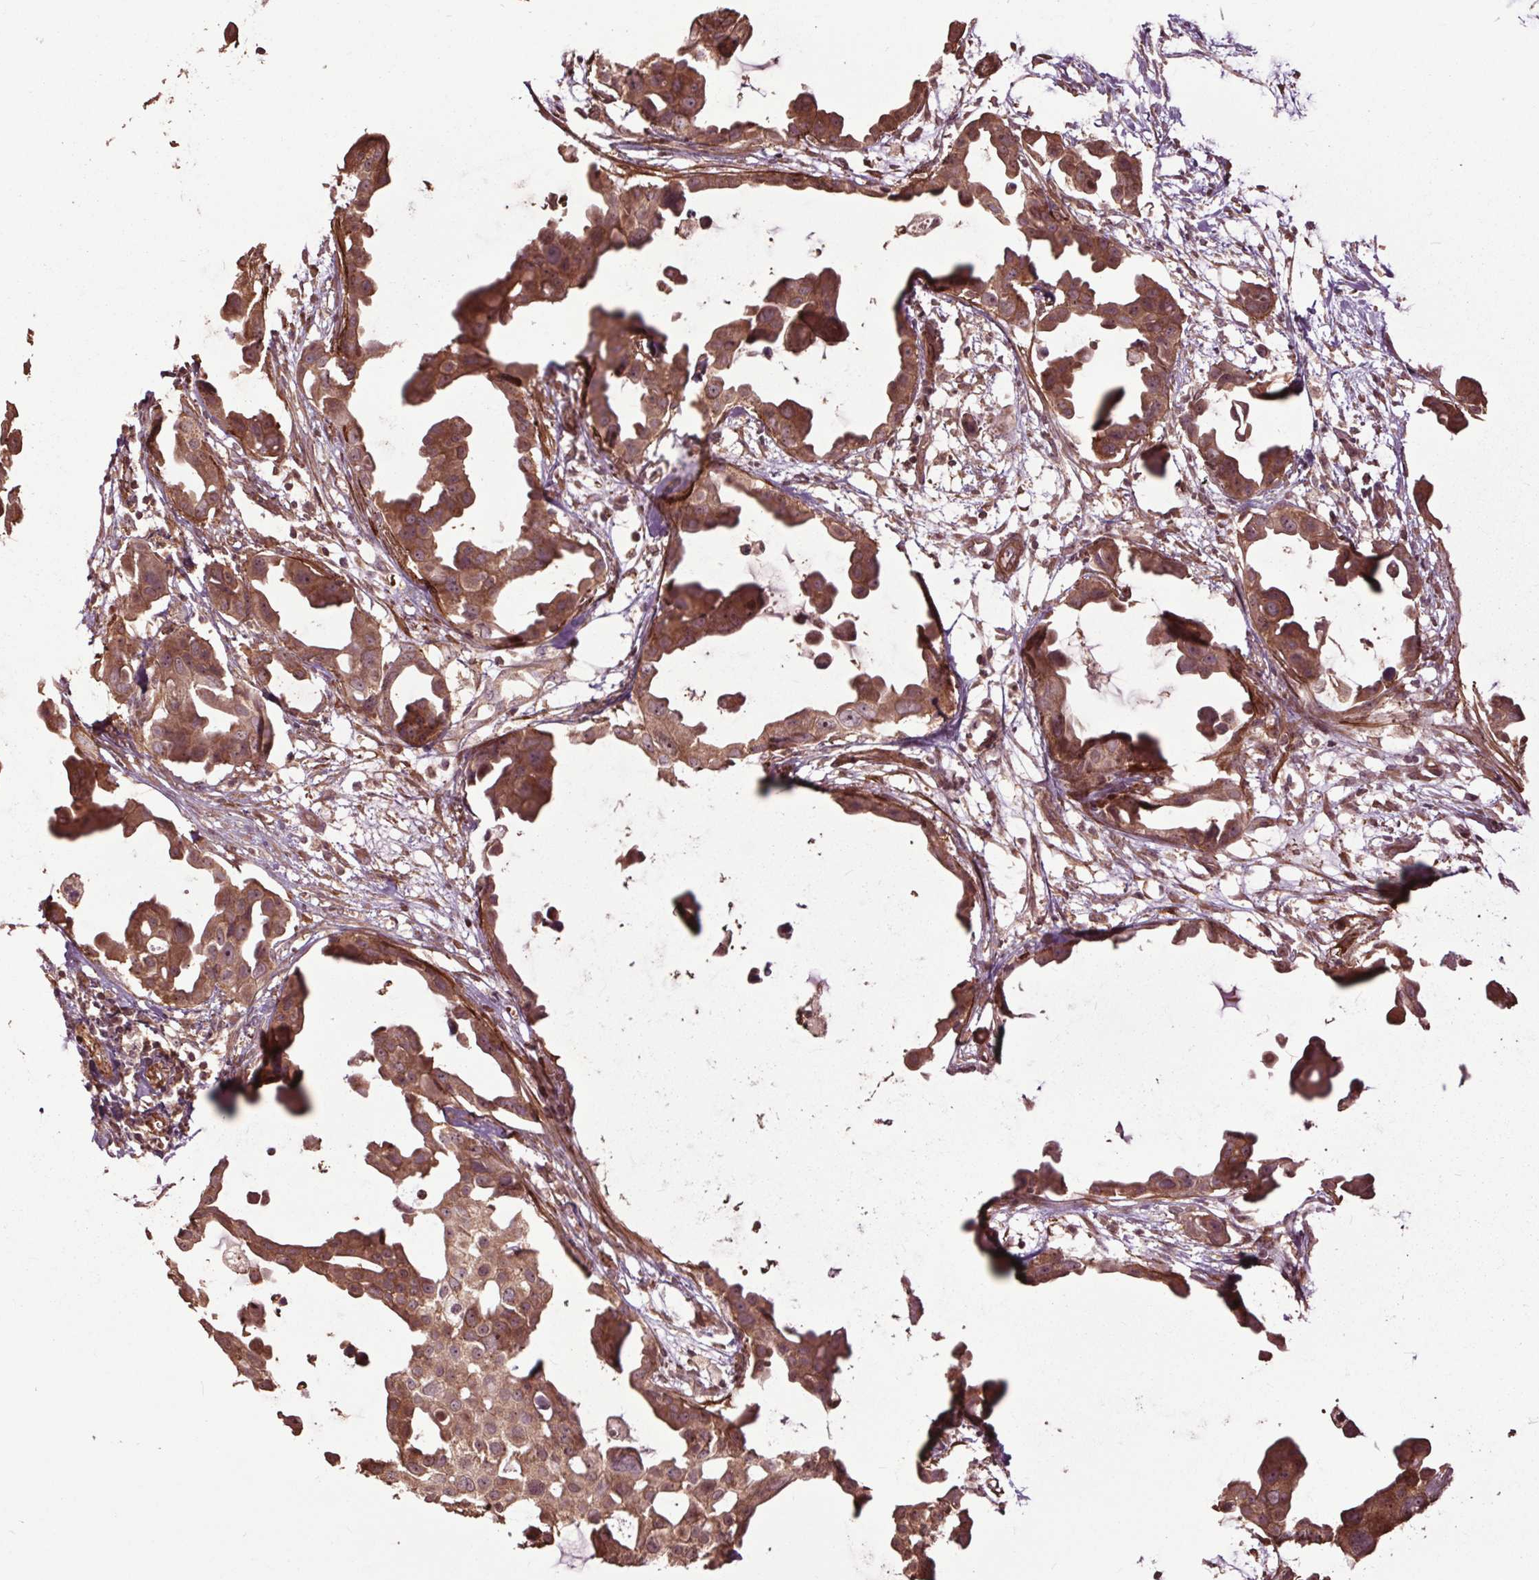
{"staining": {"intensity": "moderate", "quantity": ">75%", "location": "cytoplasmic/membranous"}, "tissue": "breast cancer", "cell_type": "Tumor cells", "image_type": "cancer", "snomed": [{"axis": "morphology", "description": "Duct carcinoma"}, {"axis": "topography", "description": "Breast"}], "caption": "Immunohistochemistry (IHC) (DAB) staining of breast intraductal carcinoma shows moderate cytoplasmic/membranous protein staining in approximately >75% of tumor cells.", "gene": "CEP95", "patient": {"sex": "female", "age": 38}}